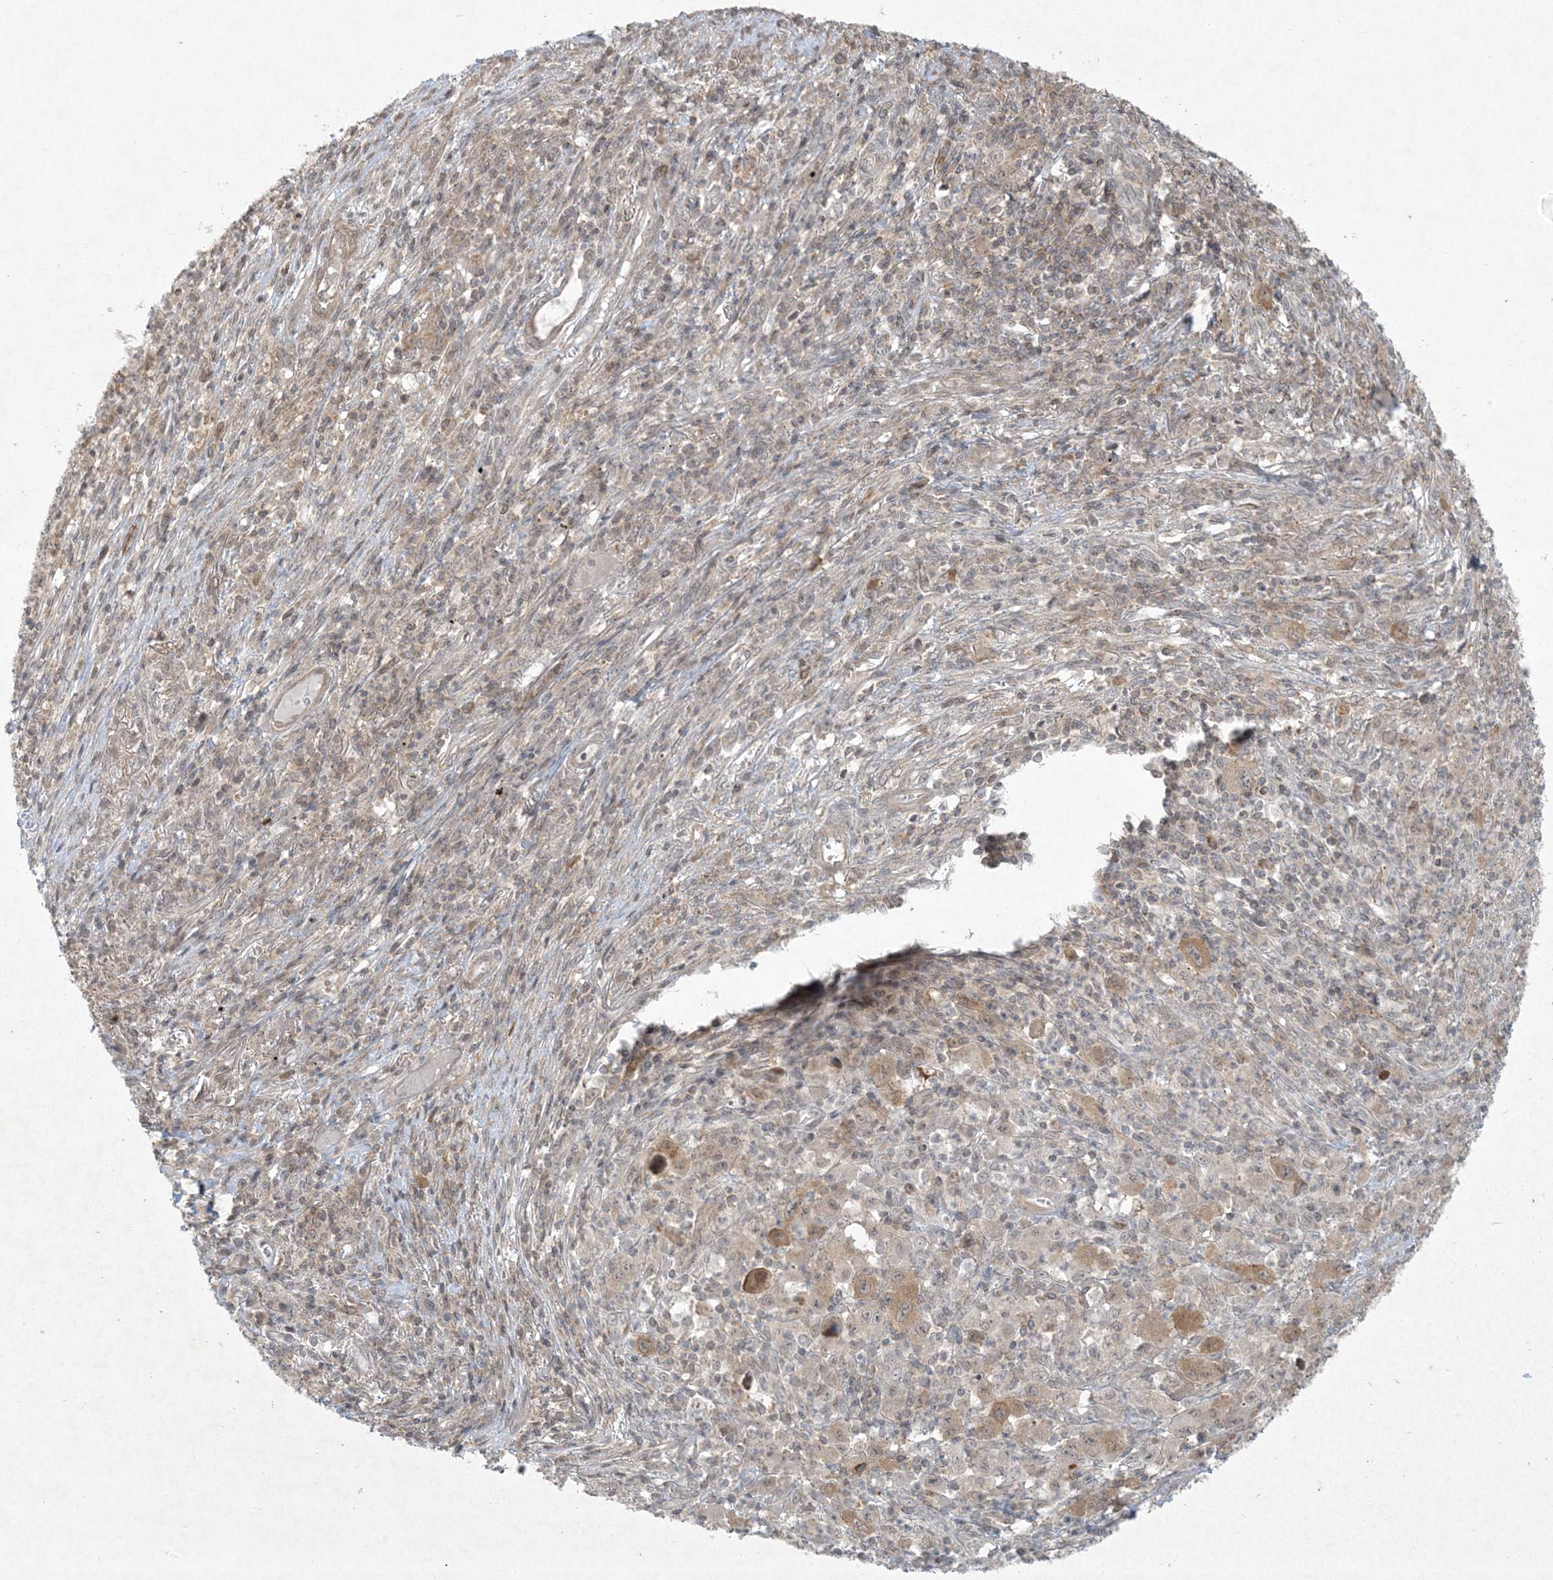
{"staining": {"intensity": "moderate", "quantity": "<25%", "location": "cytoplasmic/membranous"}, "tissue": "melanoma", "cell_type": "Tumor cells", "image_type": "cancer", "snomed": [{"axis": "morphology", "description": "Malignant melanoma, Metastatic site"}, {"axis": "topography", "description": "Skin"}], "caption": "The image displays immunohistochemical staining of malignant melanoma (metastatic site). There is moderate cytoplasmic/membranous staining is appreciated in about <25% of tumor cells. (Brightfield microscopy of DAB IHC at high magnification).", "gene": "ZNF263", "patient": {"sex": "female", "age": 56}}